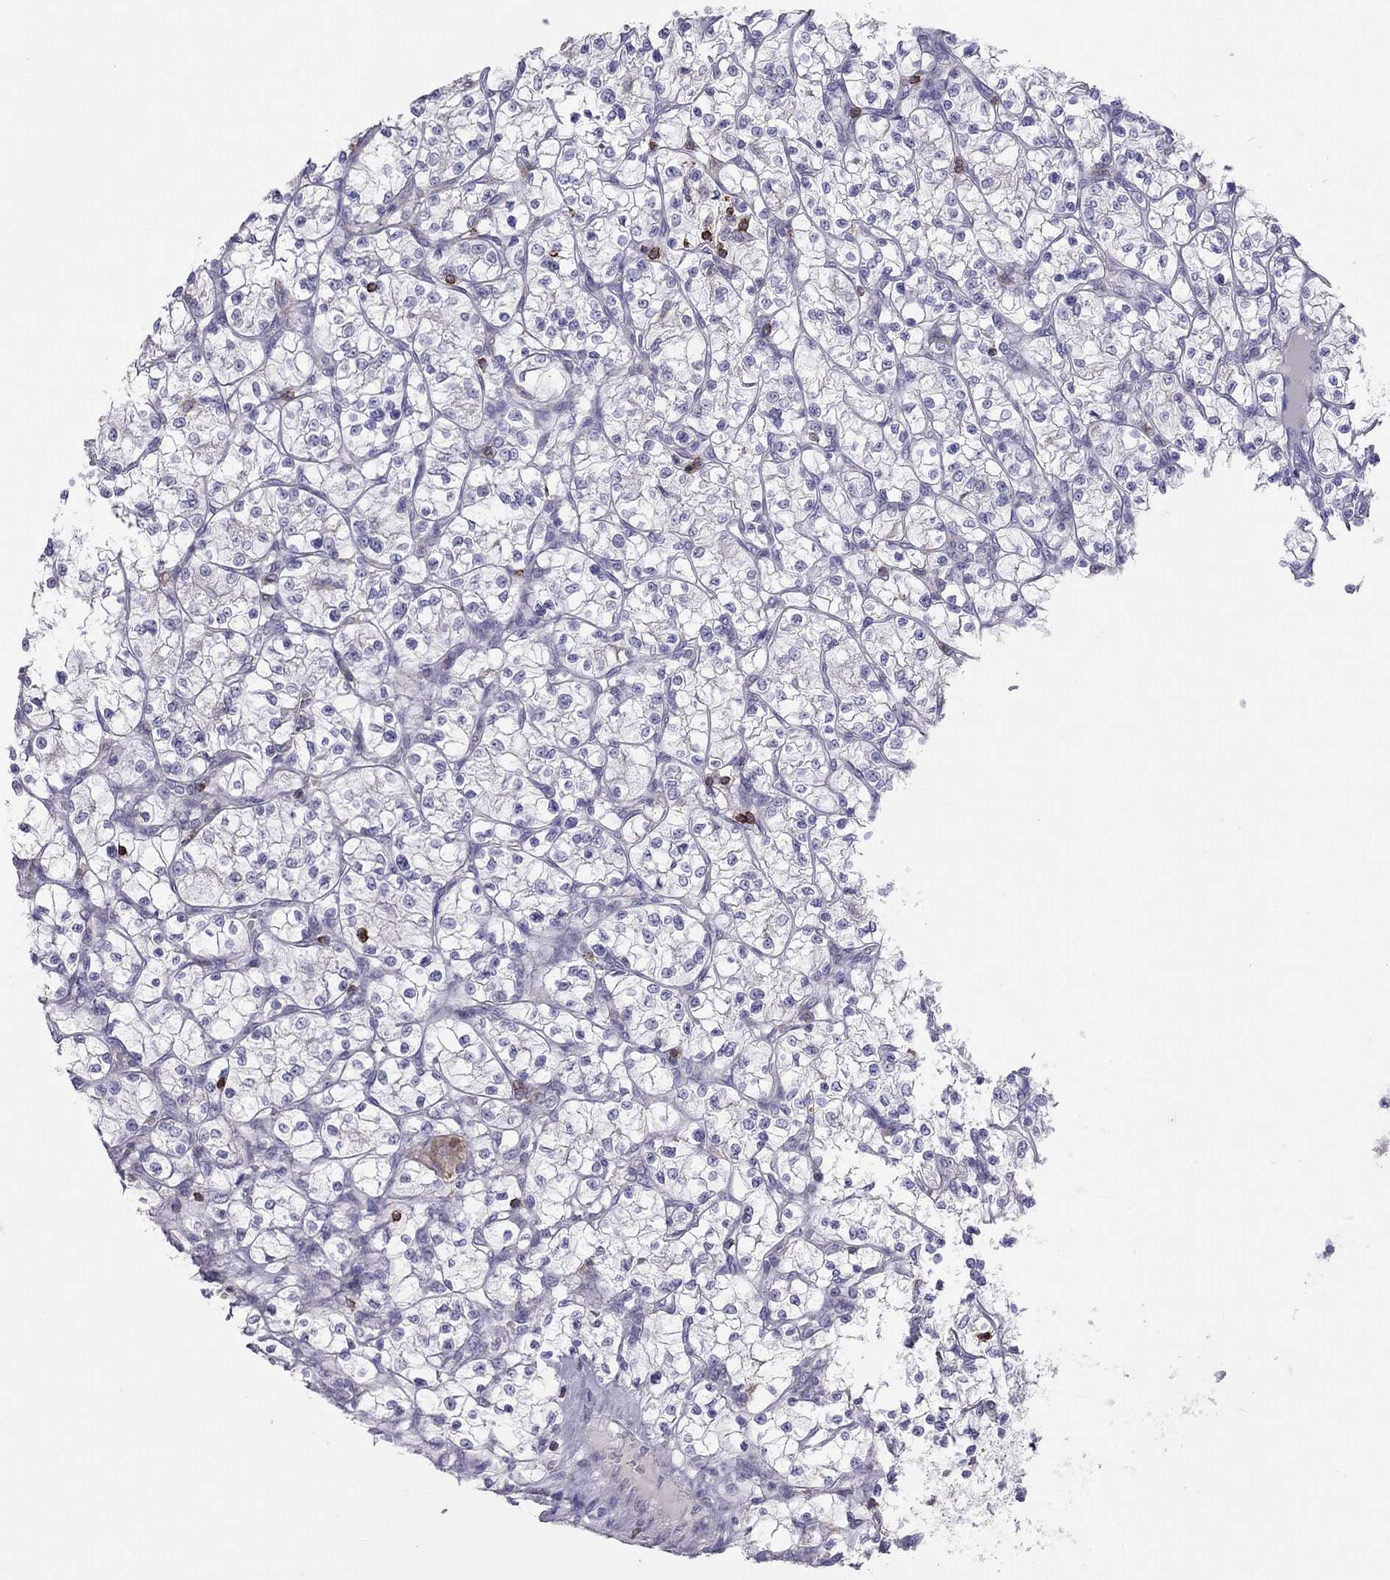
{"staining": {"intensity": "negative", "quantity": "none", "location": "none"}, "tissue": "renal cancer", "cell_type": "Tumor cells", "image_type": "cancer", "snomed": [{"axis": "morphology", "description": "Adenocarcinoma, NOS"}, {"axis": "topography", "description": "Kidney"}], "caption": "A high-resolution micrograph shows immunohistochemistry staining of adenocarcinoma (renal), which shows no significant staining in tumor cells. (DAB (3,3'-diaminobenzidine) immunohistochemistry (IHC), high magnification).", "gene": "MND1", "patient": {"sex": "female", "age": 64}}